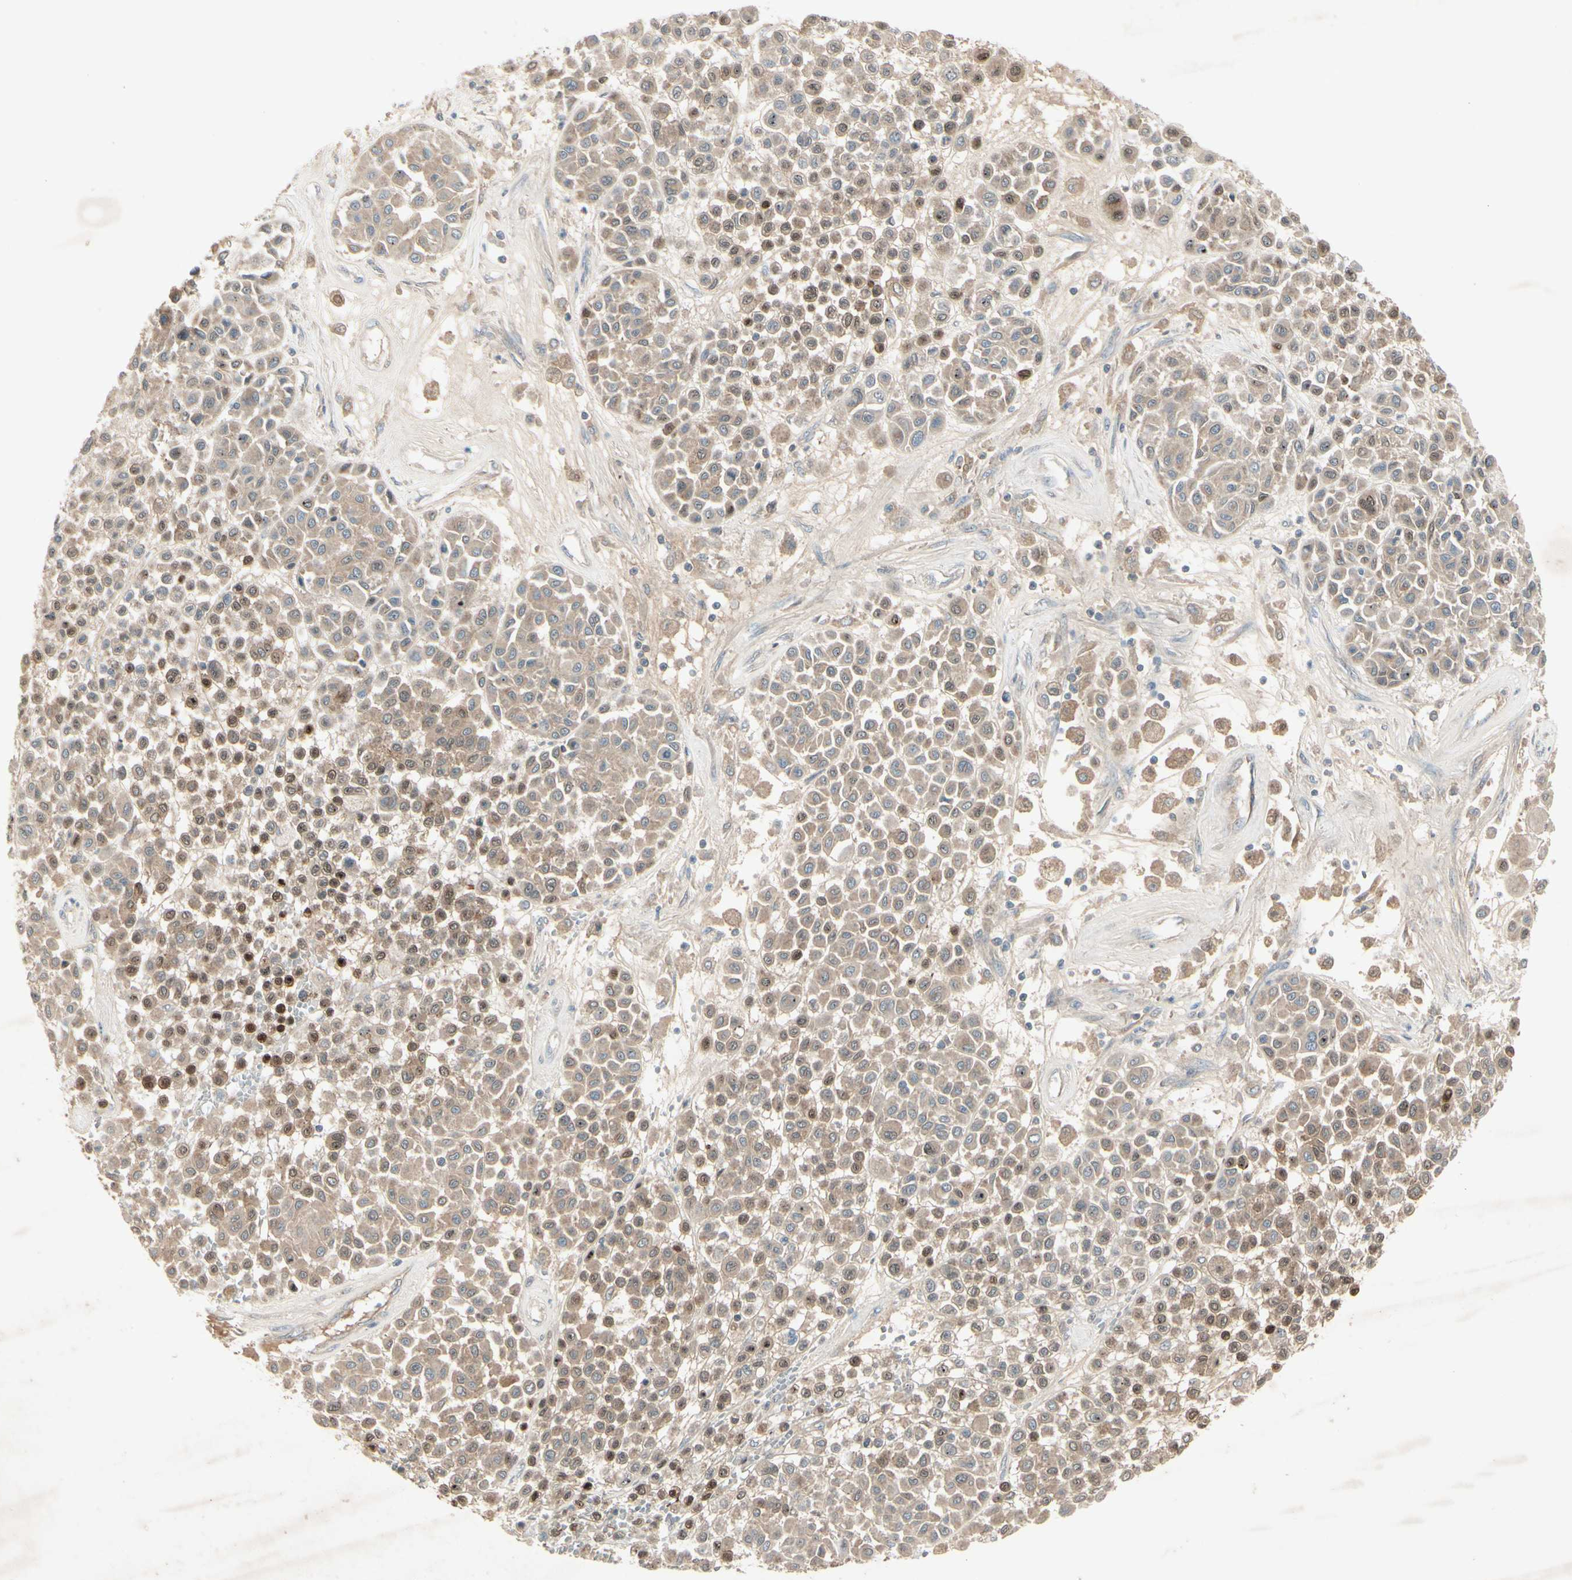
{"staining": {"intensity": "strong", "quantity": "25%-75%", "location": "nuclear"}, "tissue": "melanoma", "cell_type": "Tumor cells", "image_type": "cancer", "snomed": [{"axis": "morphology", "description": "Malignant melanoma, Metastatic site"}, {"axis": "topography", "description": "Soft tissue"}], "caption": "Brown immunohistochemical staining in human melanoma demonstrates strong nuclear positivity in about 25%-75% of tumor cells. (Stains: DAB in brown, nuclei in blue, Microscopy: brightfield microscopy at high magnification).", "gene": "FHDC1", "patient": {"sex": "male", "age": 41}}